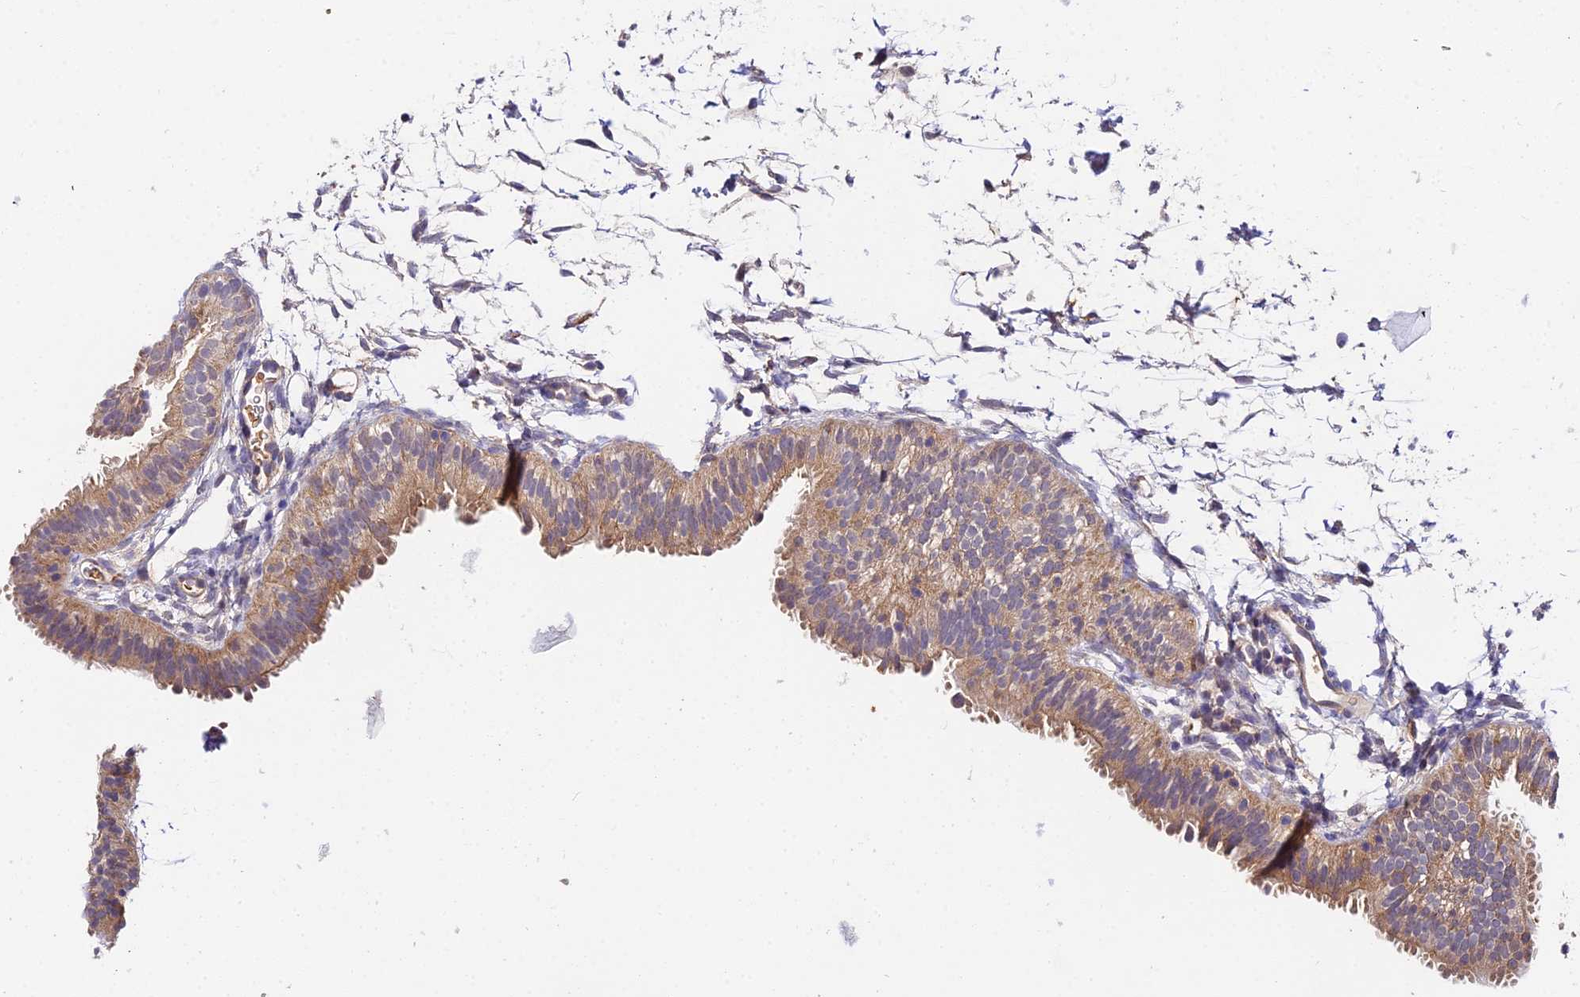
{"staining": {"intensity": "moderate", "quantity": "25%-75%", "location": "cytoplasmic/membranous"}, "tissue": "fallopian tube", "cell_type": "Glandular cells", "image_type": "normal", "snomed": [{"axis": "morphology", "description": "Normal tissue, NOS"}, {"axis": "topography", "description": "Fallopian tube"}], "caption": "Normal fallopian tube reveals moderate cytoplasmic/membranous expression in approximately 25%-75% of glandular cells, visualized by immunohistochemistry. (brown staining indicates protein expression, while blue staining denotes nuclei).", "gene": "ZBED8", "patient": {"sex": "female", "age": 35}}